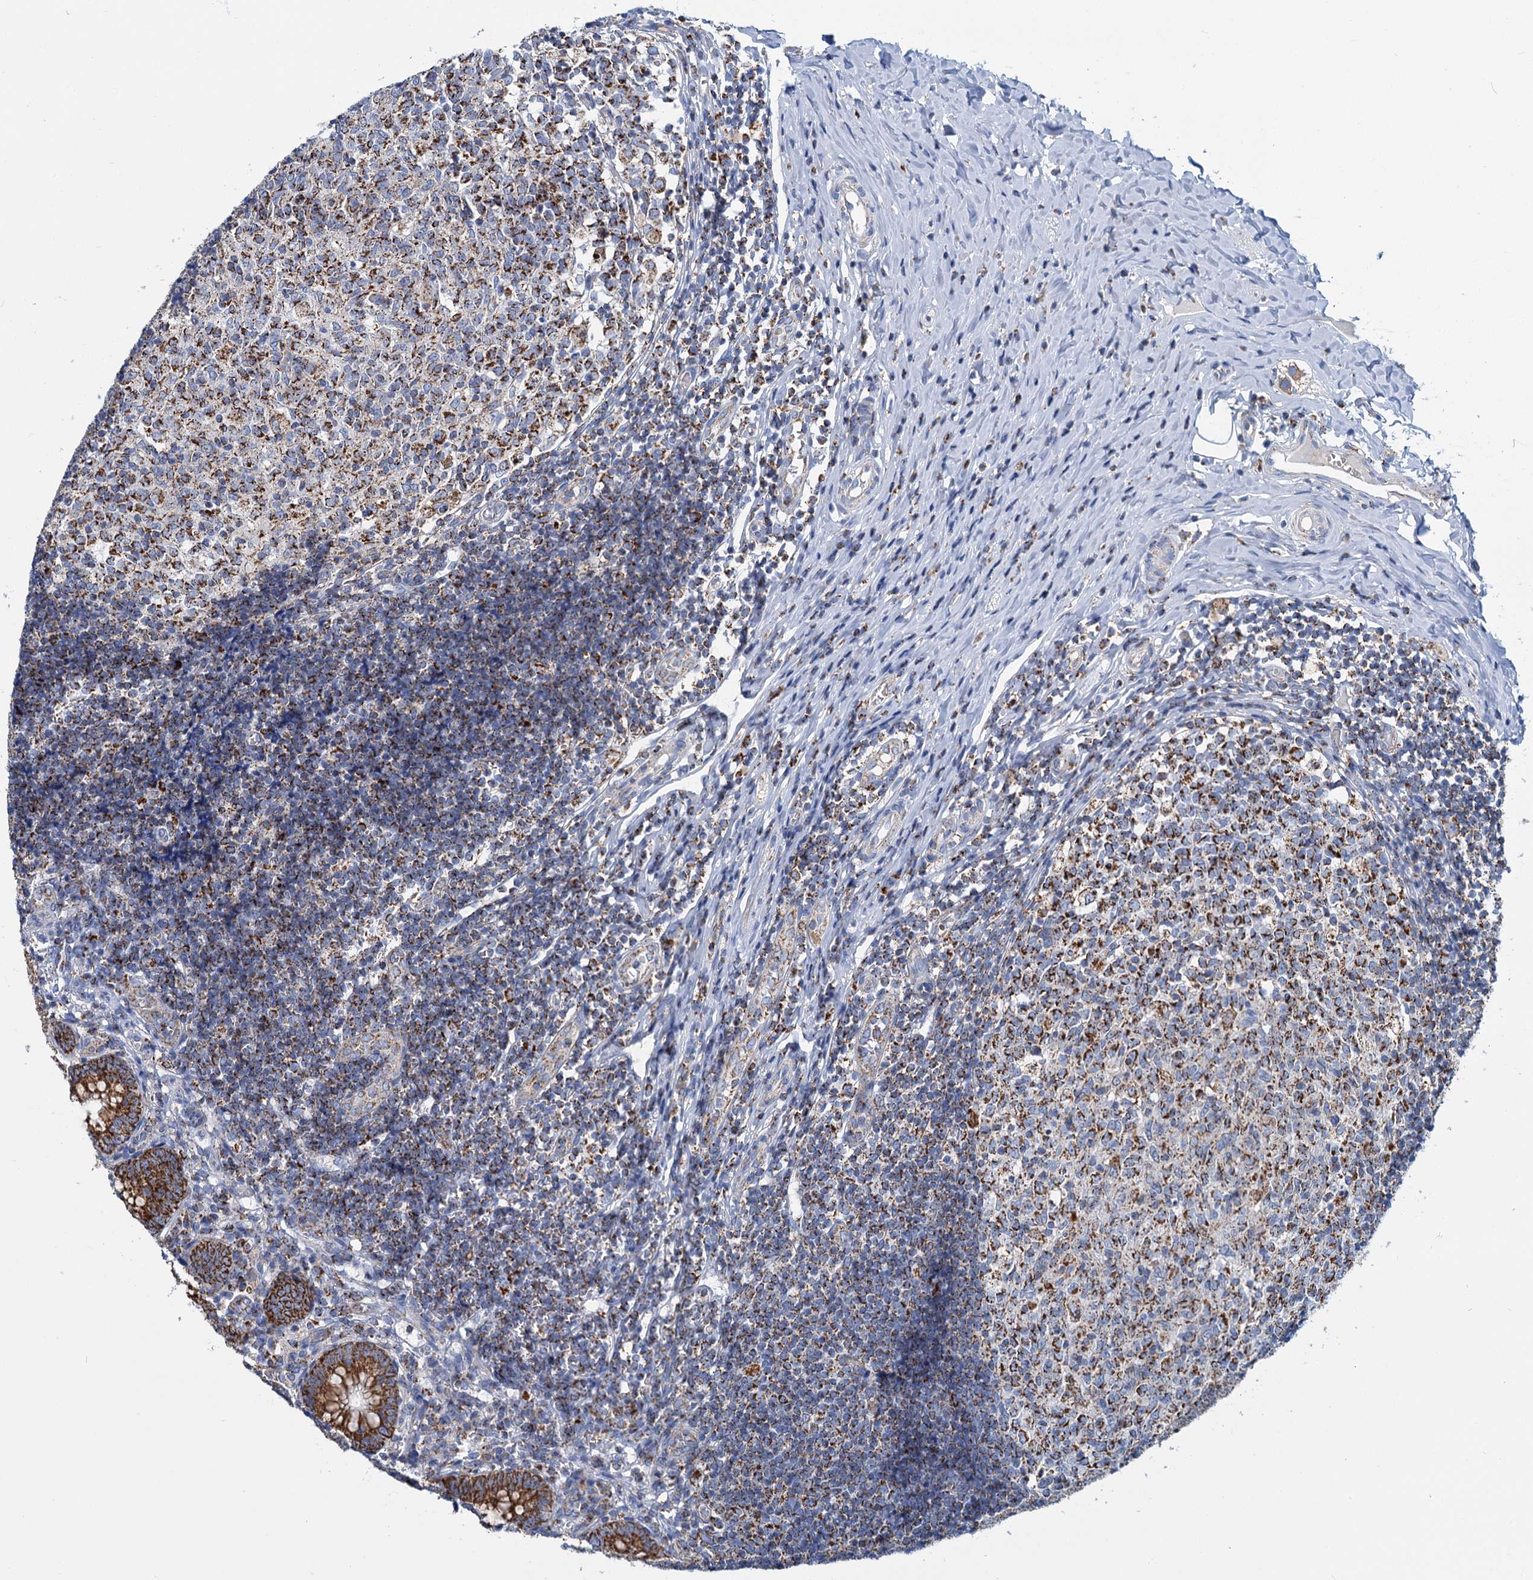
{"staining": {"intensity": "strong", "quantity": ">75%", "location": "cytoplasmic/membranous"}, "tissue": "appendix", "cell_type": "Glandular cells", "image_type": "normal", "snomed": [{"axis": "morphology", "description": "Normal tissue, NOS"}, {"axis": "topography", "description": "Appendix"}], "caption": "This micrograph exhibits unremarkable appendix stained with immunohistochemistry to label a protein in brown. The cytoplasmic/membranous of glandular cells show strong positivity for the protein. Nuclei are counter-stained blue.", "gene": "CCP110", "patient": {"sex": "male", "age": 8}}